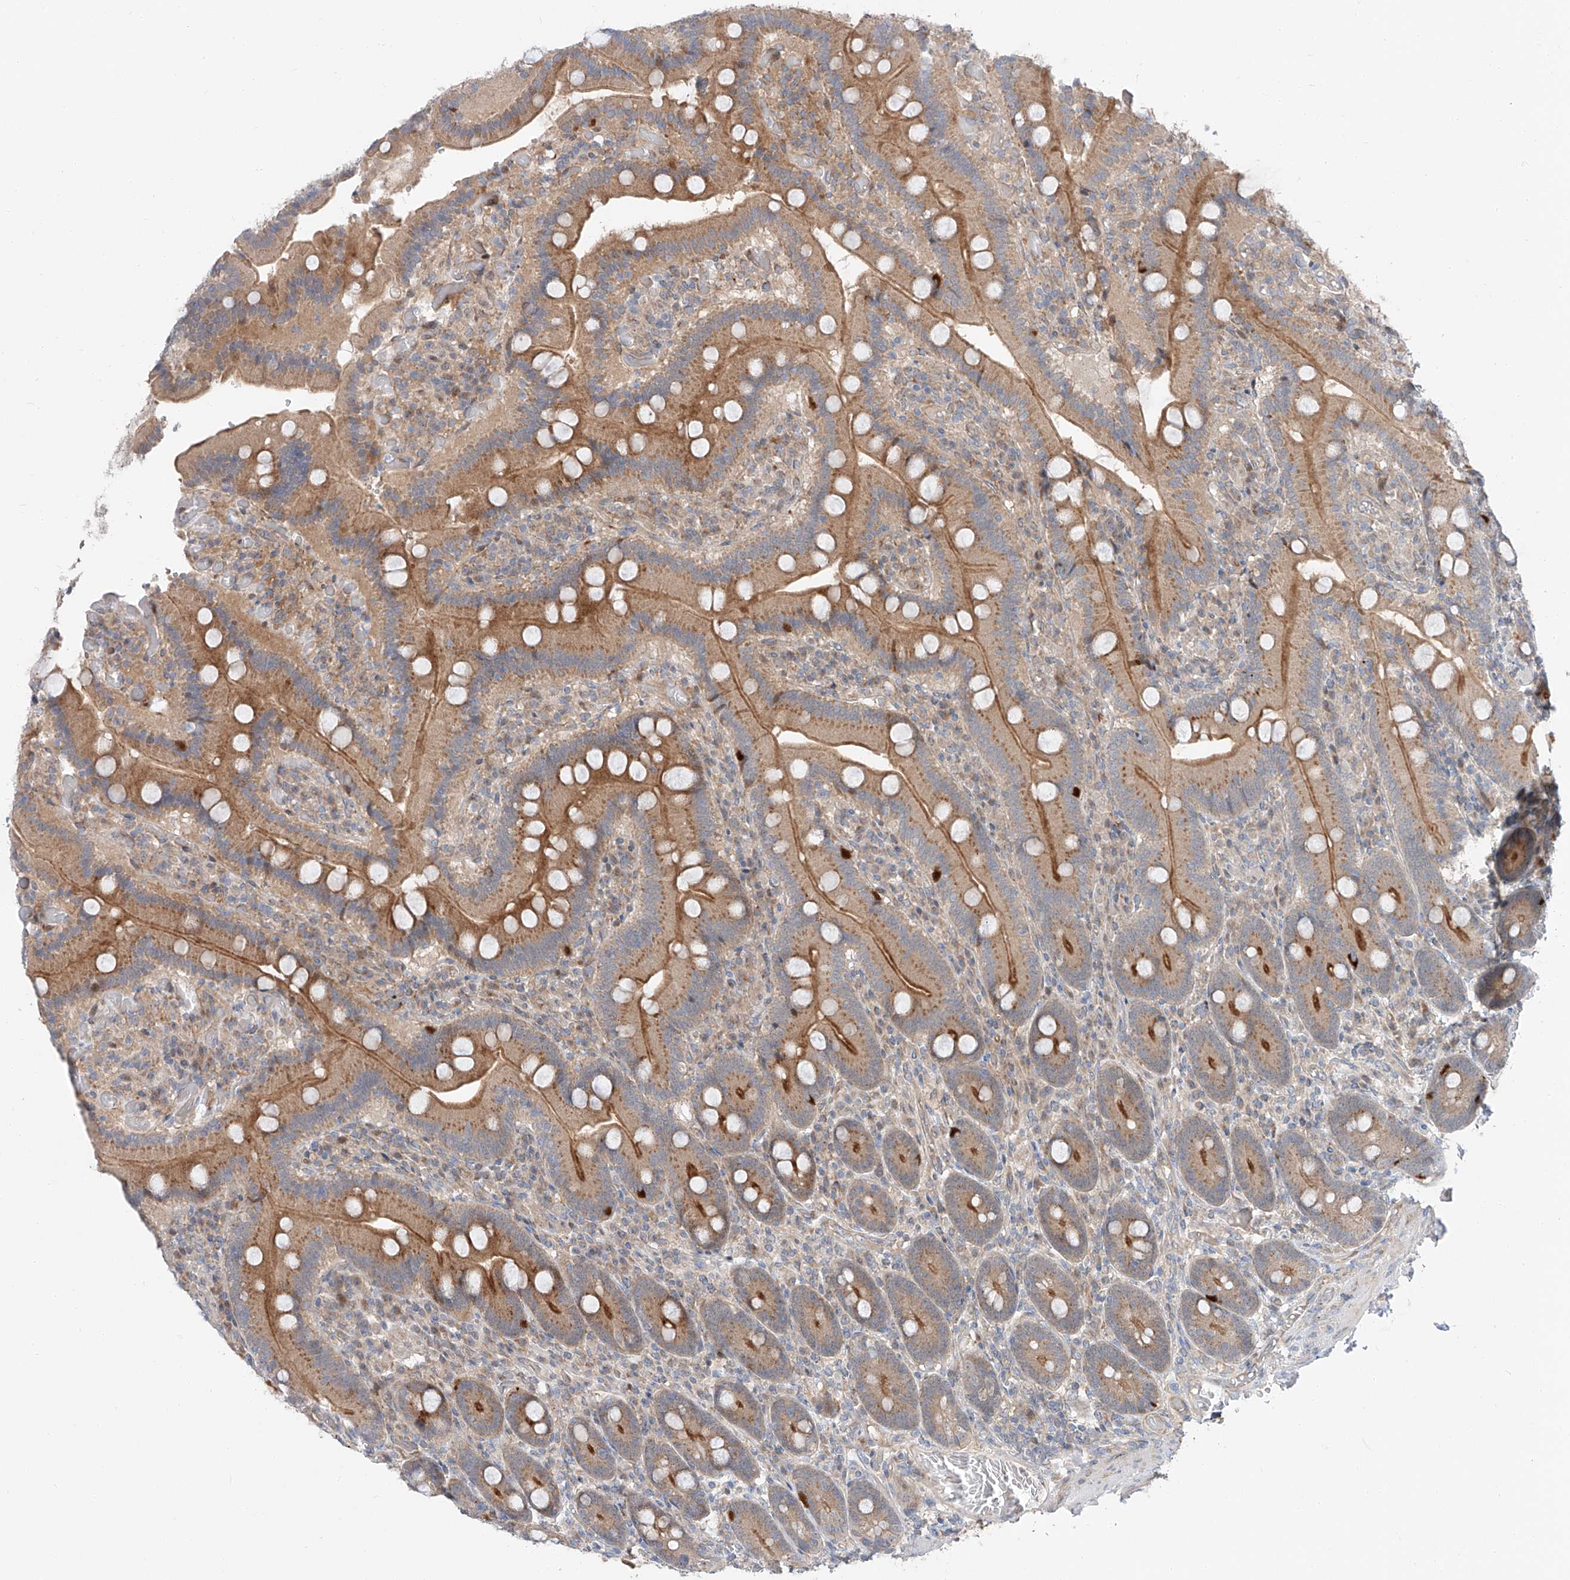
{"staining": {"intensity": "strong", "quantity": ">75%", "location": "cytoplasmic/membranous"}, "tissue": "duodenum", "cell_type": "Glandular cells", "image_type": "normal", "snomed": [{"axis": "morphology", "description": "Normal tissue, NOS"}, {"axis": "topography", "description": "Duodenum"}], "caption": "Immunohistochemistry (DAB) staining of unremarkable duodenum displays strong cytoplasmic/membranous protein staining in about >75% of glandular cells.", "gene": "CLDND1", "patient": {"sex": "female", "age": 62}}